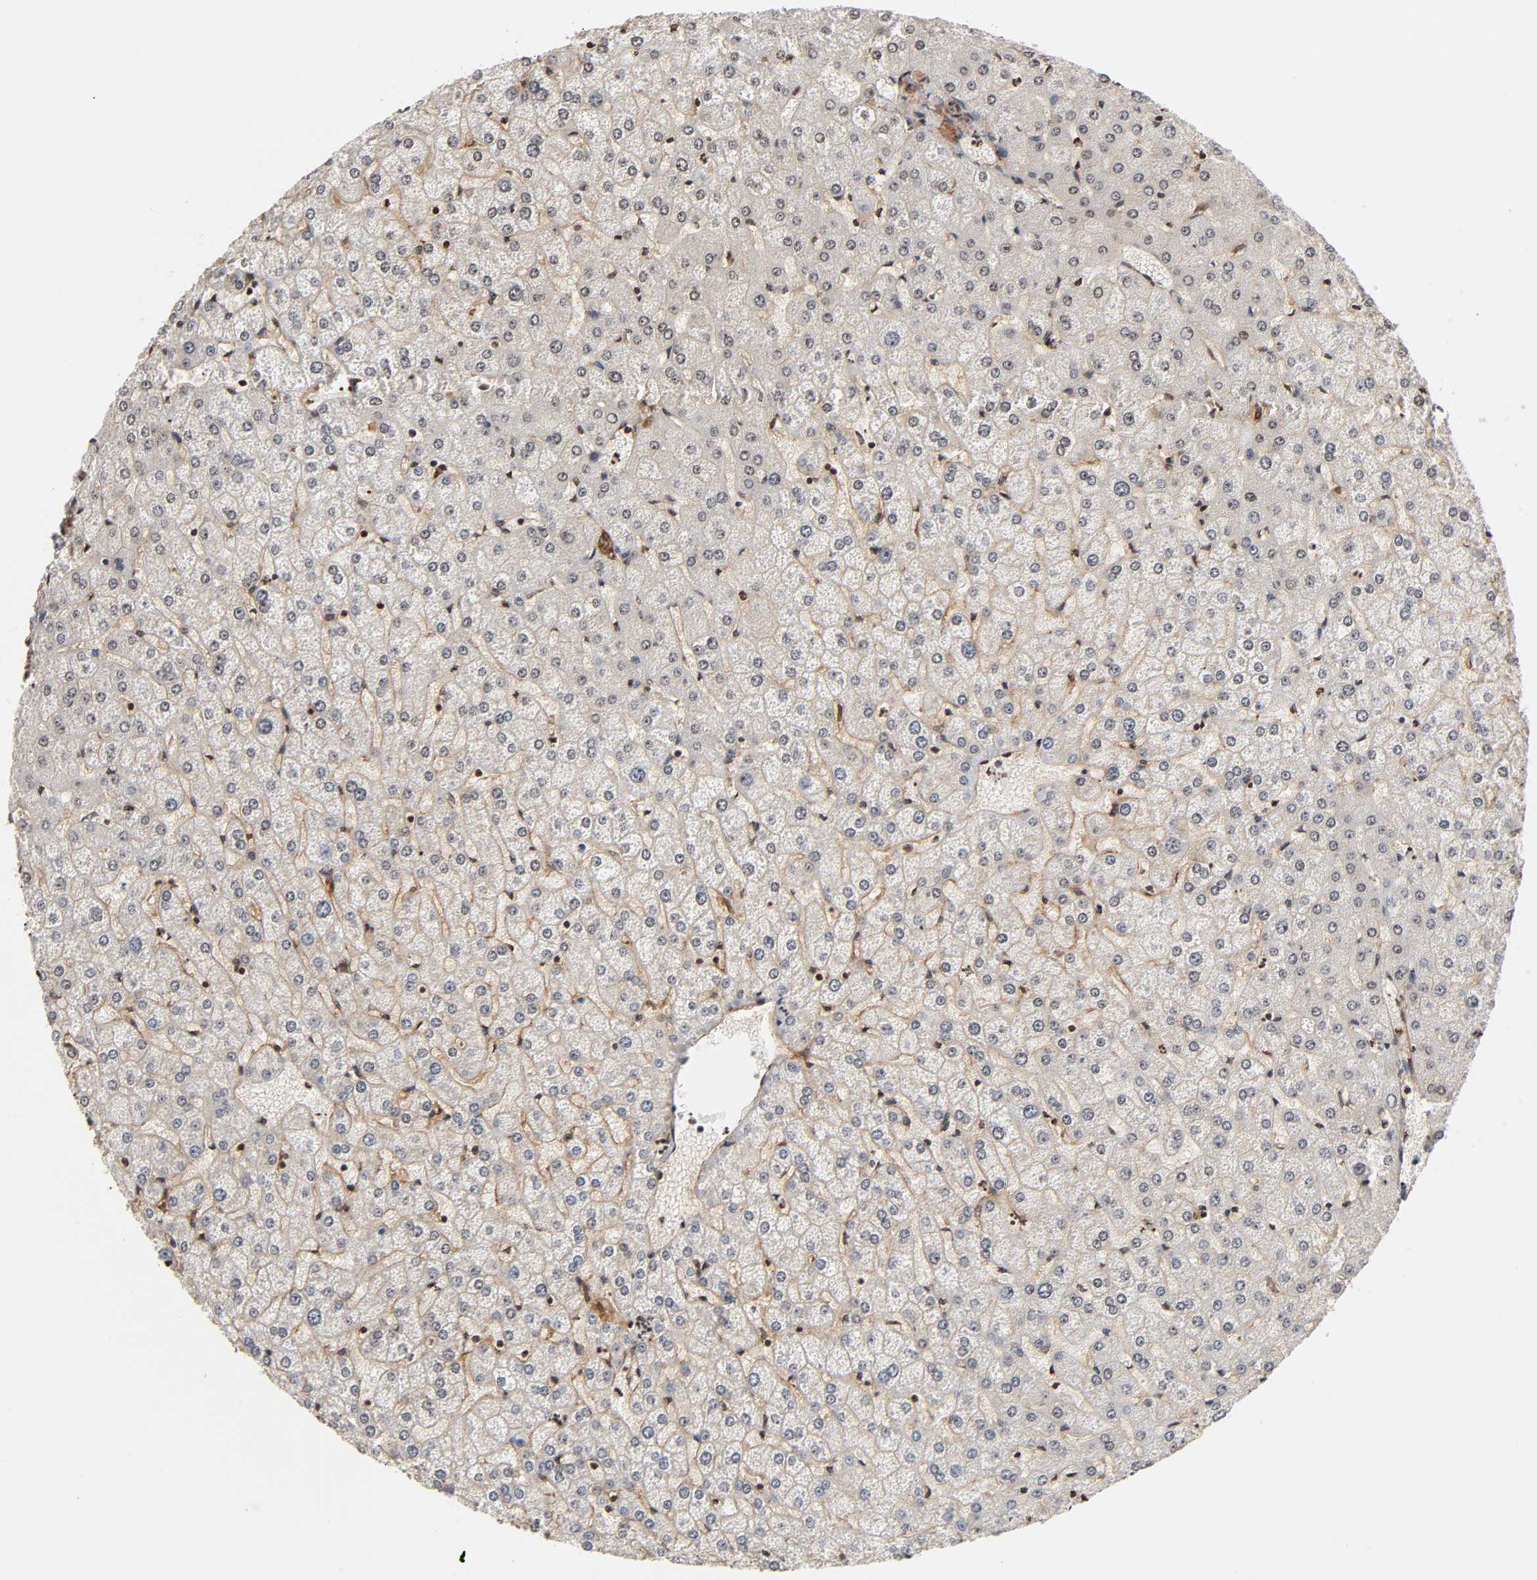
{"staining": {"intensity": "moderate", "quantity": ">75%", "location": "cytoplasmic/membranous"}, "tissue": "liver", "cell_type": "Cholangiocytes", "image_type": "normal", "snomed": [{"axis": "morphology", "description": "Normal tissue, NOS"}, {"axis": "topography", "description": "Liver"}], "caption": "Immunohistochemistry (IHC) micrograph of unremarkable liver stained for a protein (brown), which displays medium levels of moderate cytoplasmic/membranous expression in approximately >75% of cholangiocytes.", "gene": "ITGAV", "patient": {"sex": "female", "age": 32}}